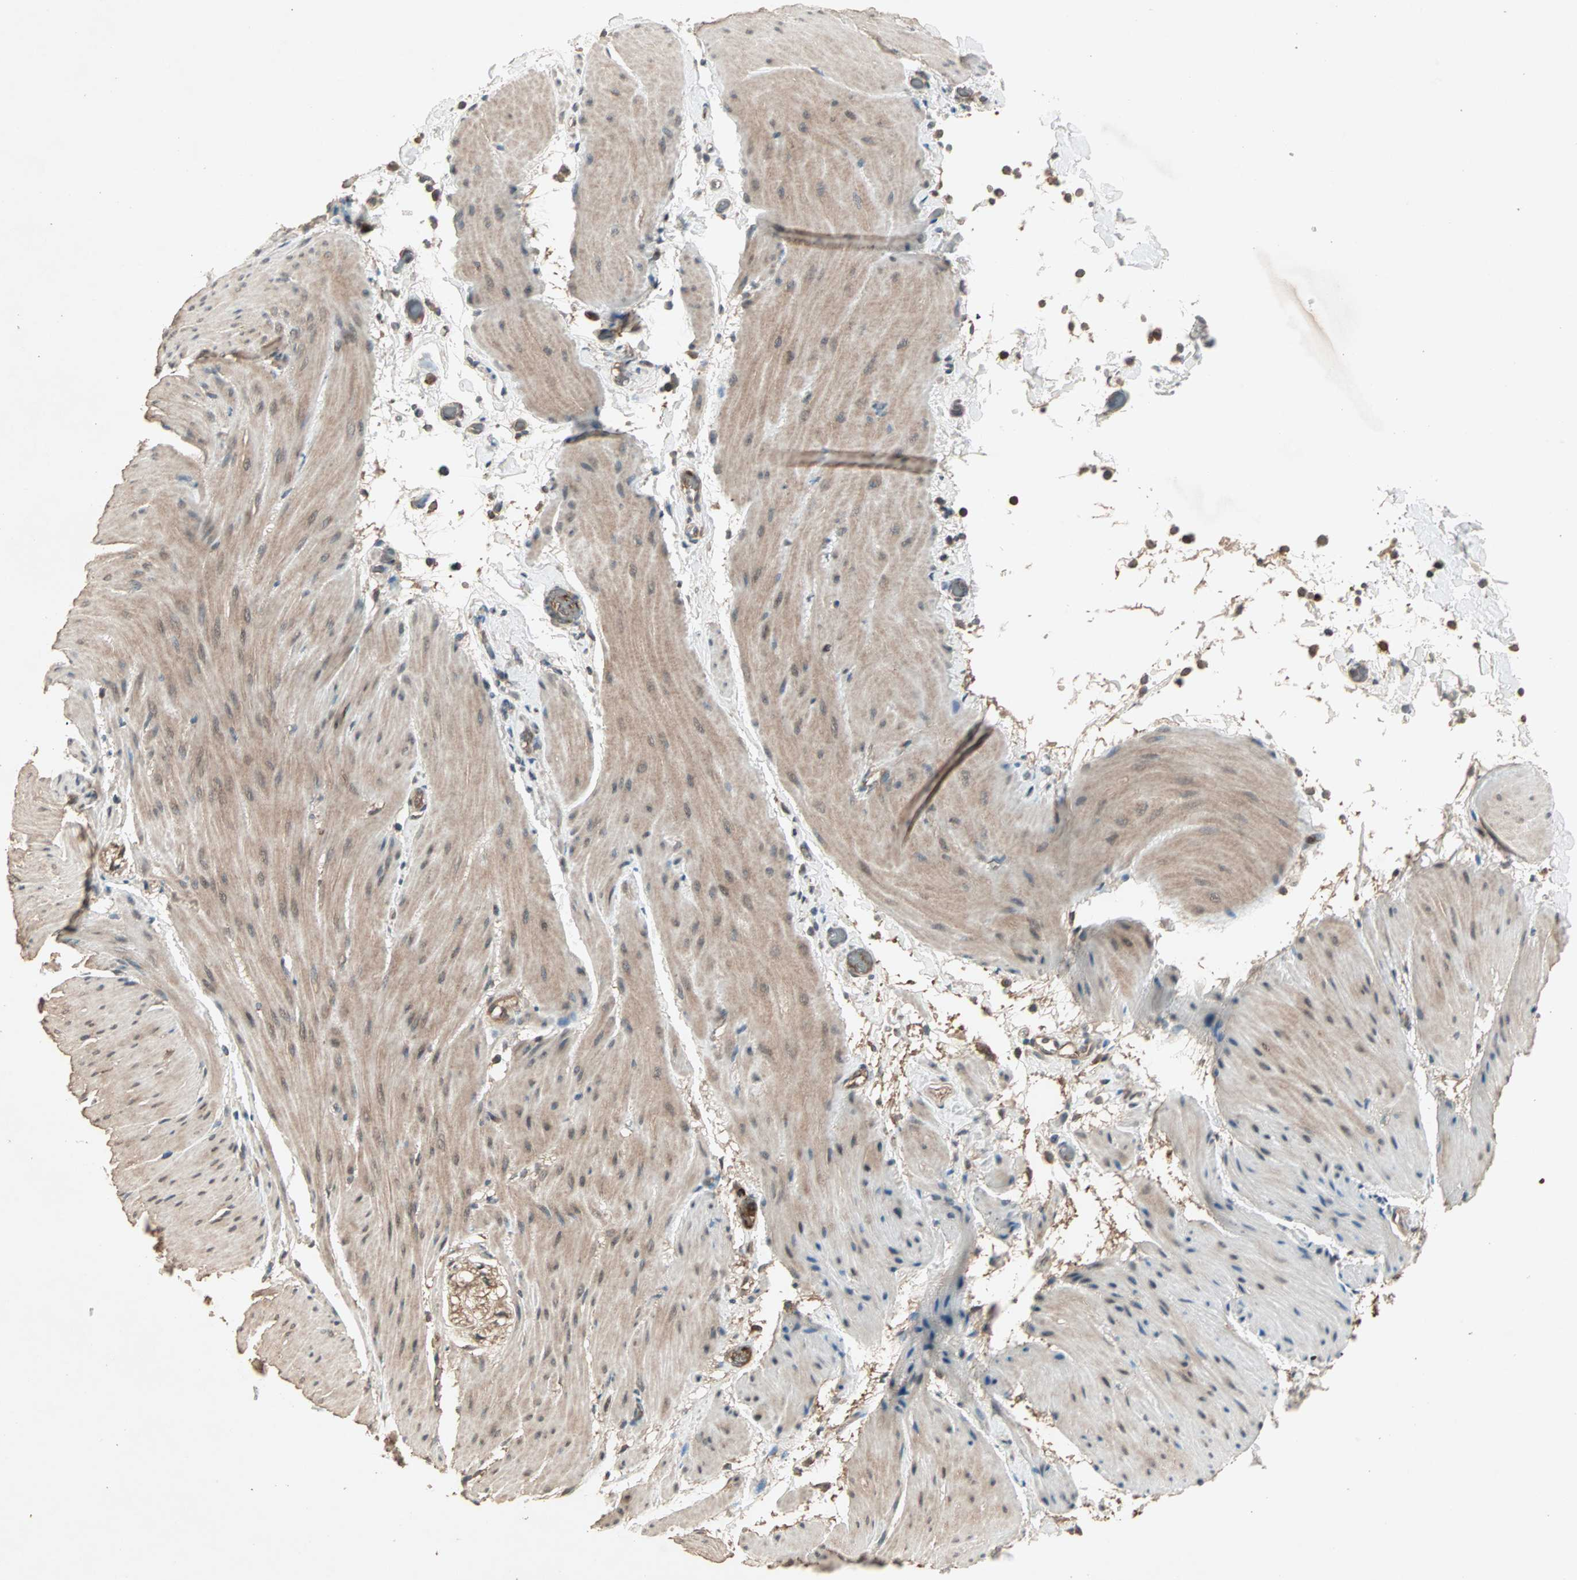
{"staining": {"intensity": "moderate", "quantity": ">75%", "location": "cytoplasmic/membranous"}, "tissue": "smooth muscle", "cell_type": "Smooth muscle cells", "image_type": "normal", "snomed": [{"axis": "morphology", "description": "Normal tissue, NOS"}, {"axis": "topography", "description": "Smooth muscle"}, {"axis": "topography", "description": "Colon"}], "caption": "High-magnification brightfield microscopy of normal smooth muscle stained with DAB (brown) and counterstained with hematoxylin (blue). smooth muscle cells exhibit moderate cytoplasmic/membranous expression is present in approximately>75% of cells. The protein is shown in brown color, while the nuclei are stained blue.", "gene": "UBAC1", "patient": {"sex": "male", "age": 67}}